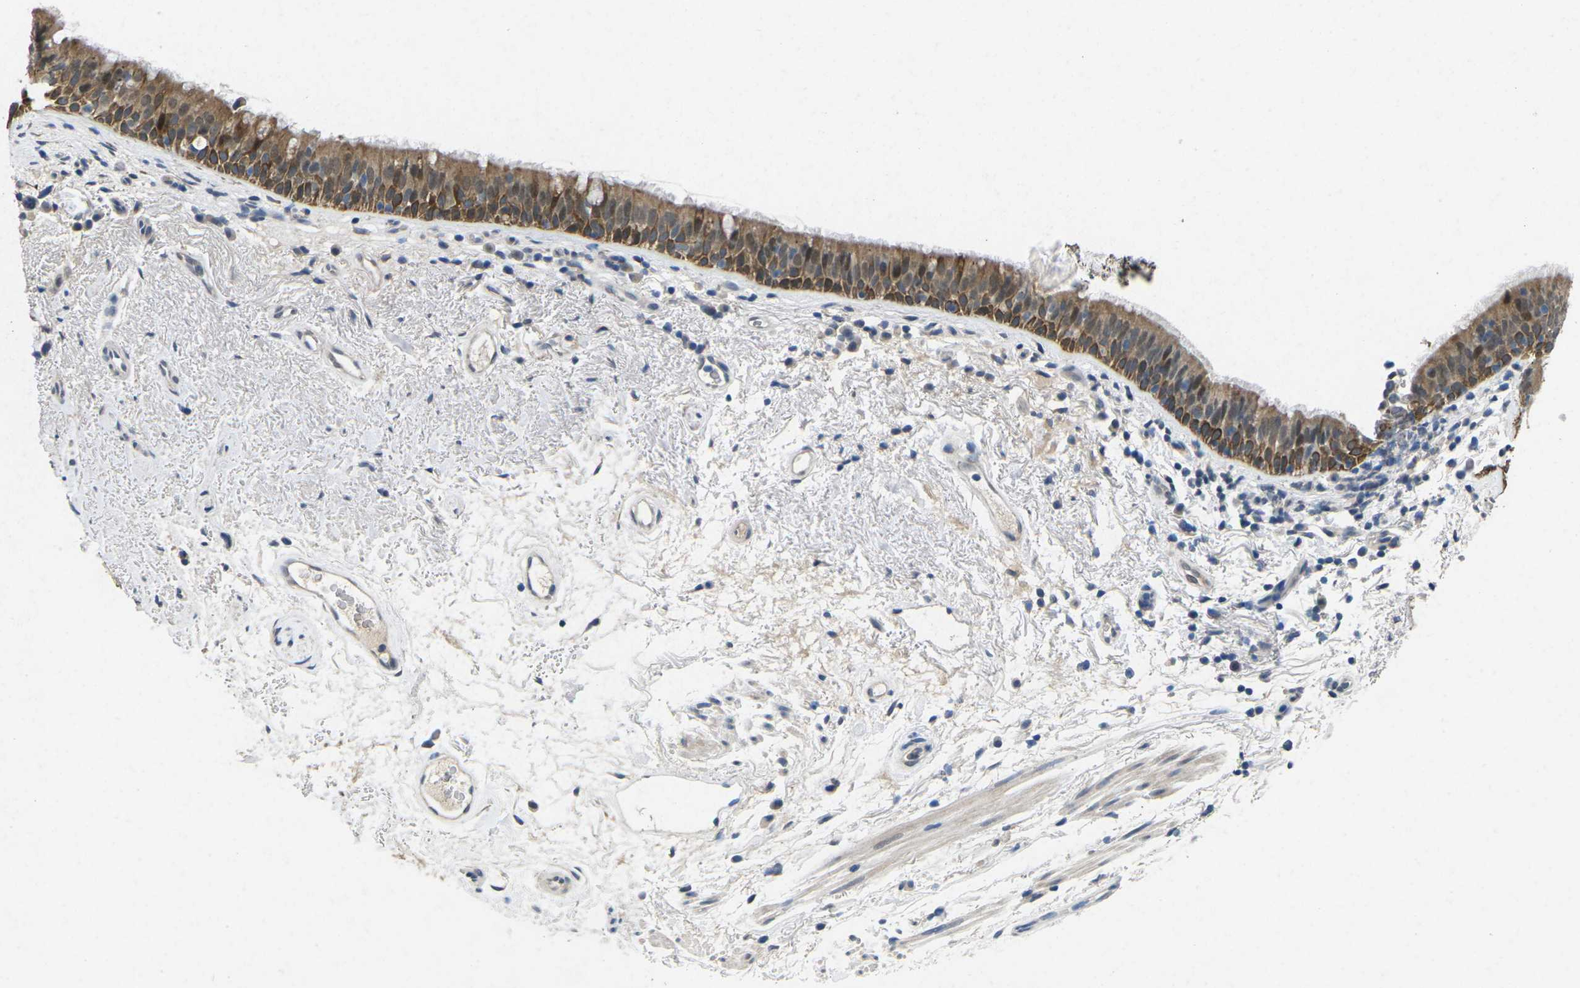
{"staining": {"intensity": "moderate", "quantity": ">75%", "location": "cytoplasmic/membranous"}, "tissue": "bronchus", "cell_type": "Respiratory epithelial cells", "image_type": "normal", "snomed": [{"axis": "morphology", "description": "Normal tissue, NOS"}, {"axis": "morphology", "description": "Inflammation, NOS"}, {"axis": "topography", "description": "Cartilage tissue"}, {"axis": "topography", "description": "Bronchus"}], "caption": "Bronchus was stained to show a protein in brown. There is medium levels of moderate cytoplasmic/membranous positivity in about >75% of respiratory epithelial cells. Nuclei are stained in blue.", "gene": "SCNN1B", "patient": {"sex": "male", "age": 77}}